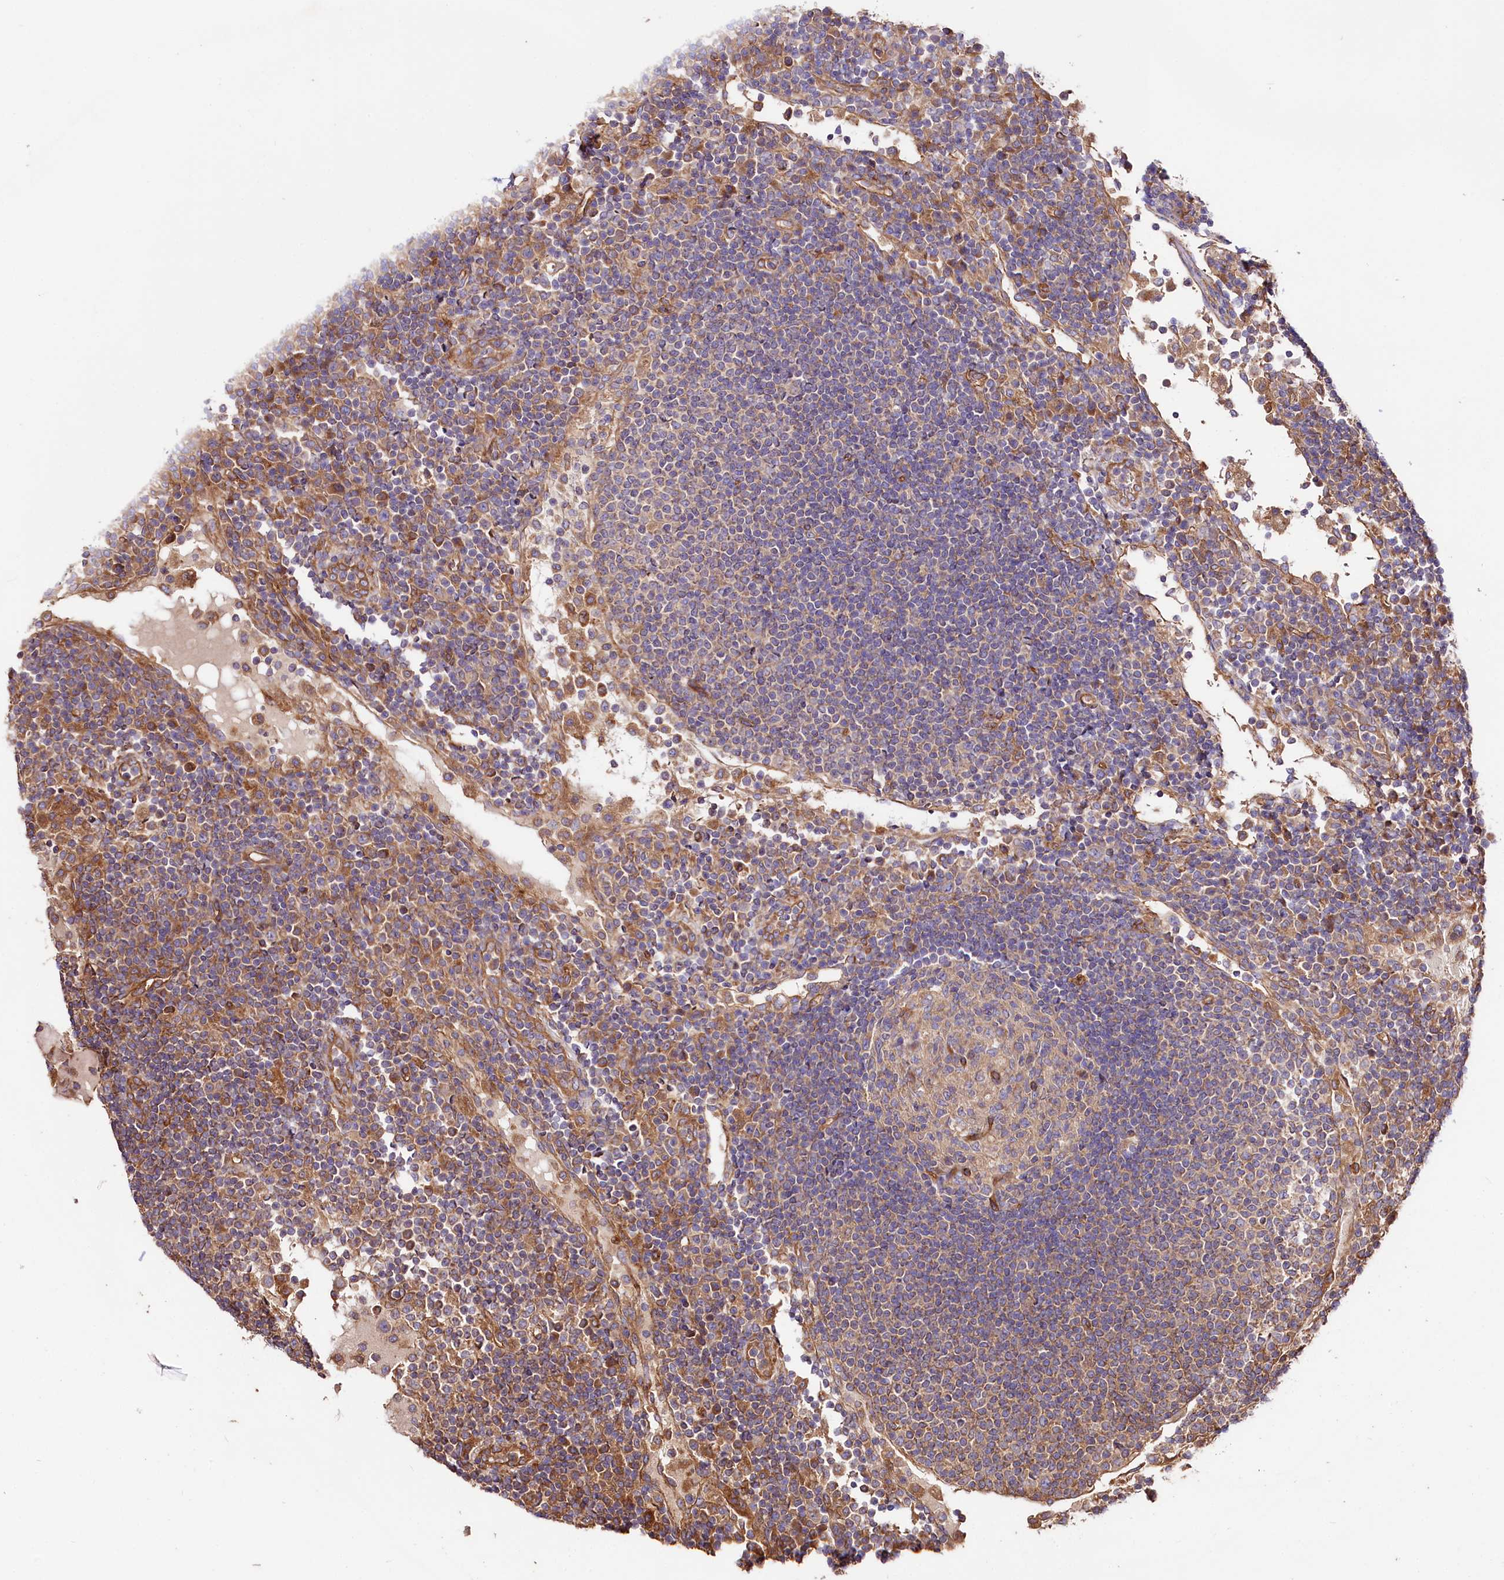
{"staining": {"intensity": "moderate", "quantity": "<25%", "location": "cytoplasmic/membranous"}, "tissue": "lymph node", "cell_type": "Germinal center cells", "image_type": "normal", "snomed": [{"axis": "morphology", "description": "Normal tissue, NOS"}, {"axis": "topography", "description": "Lymph node"}], "caption": "Germinal center cells show low levels of moderate cytoplasmic/membranous expression in approximately <25% of cells in benign human lymph node.", "gene": "CEP295", "patient": {"sex": "female", "age": 53}}